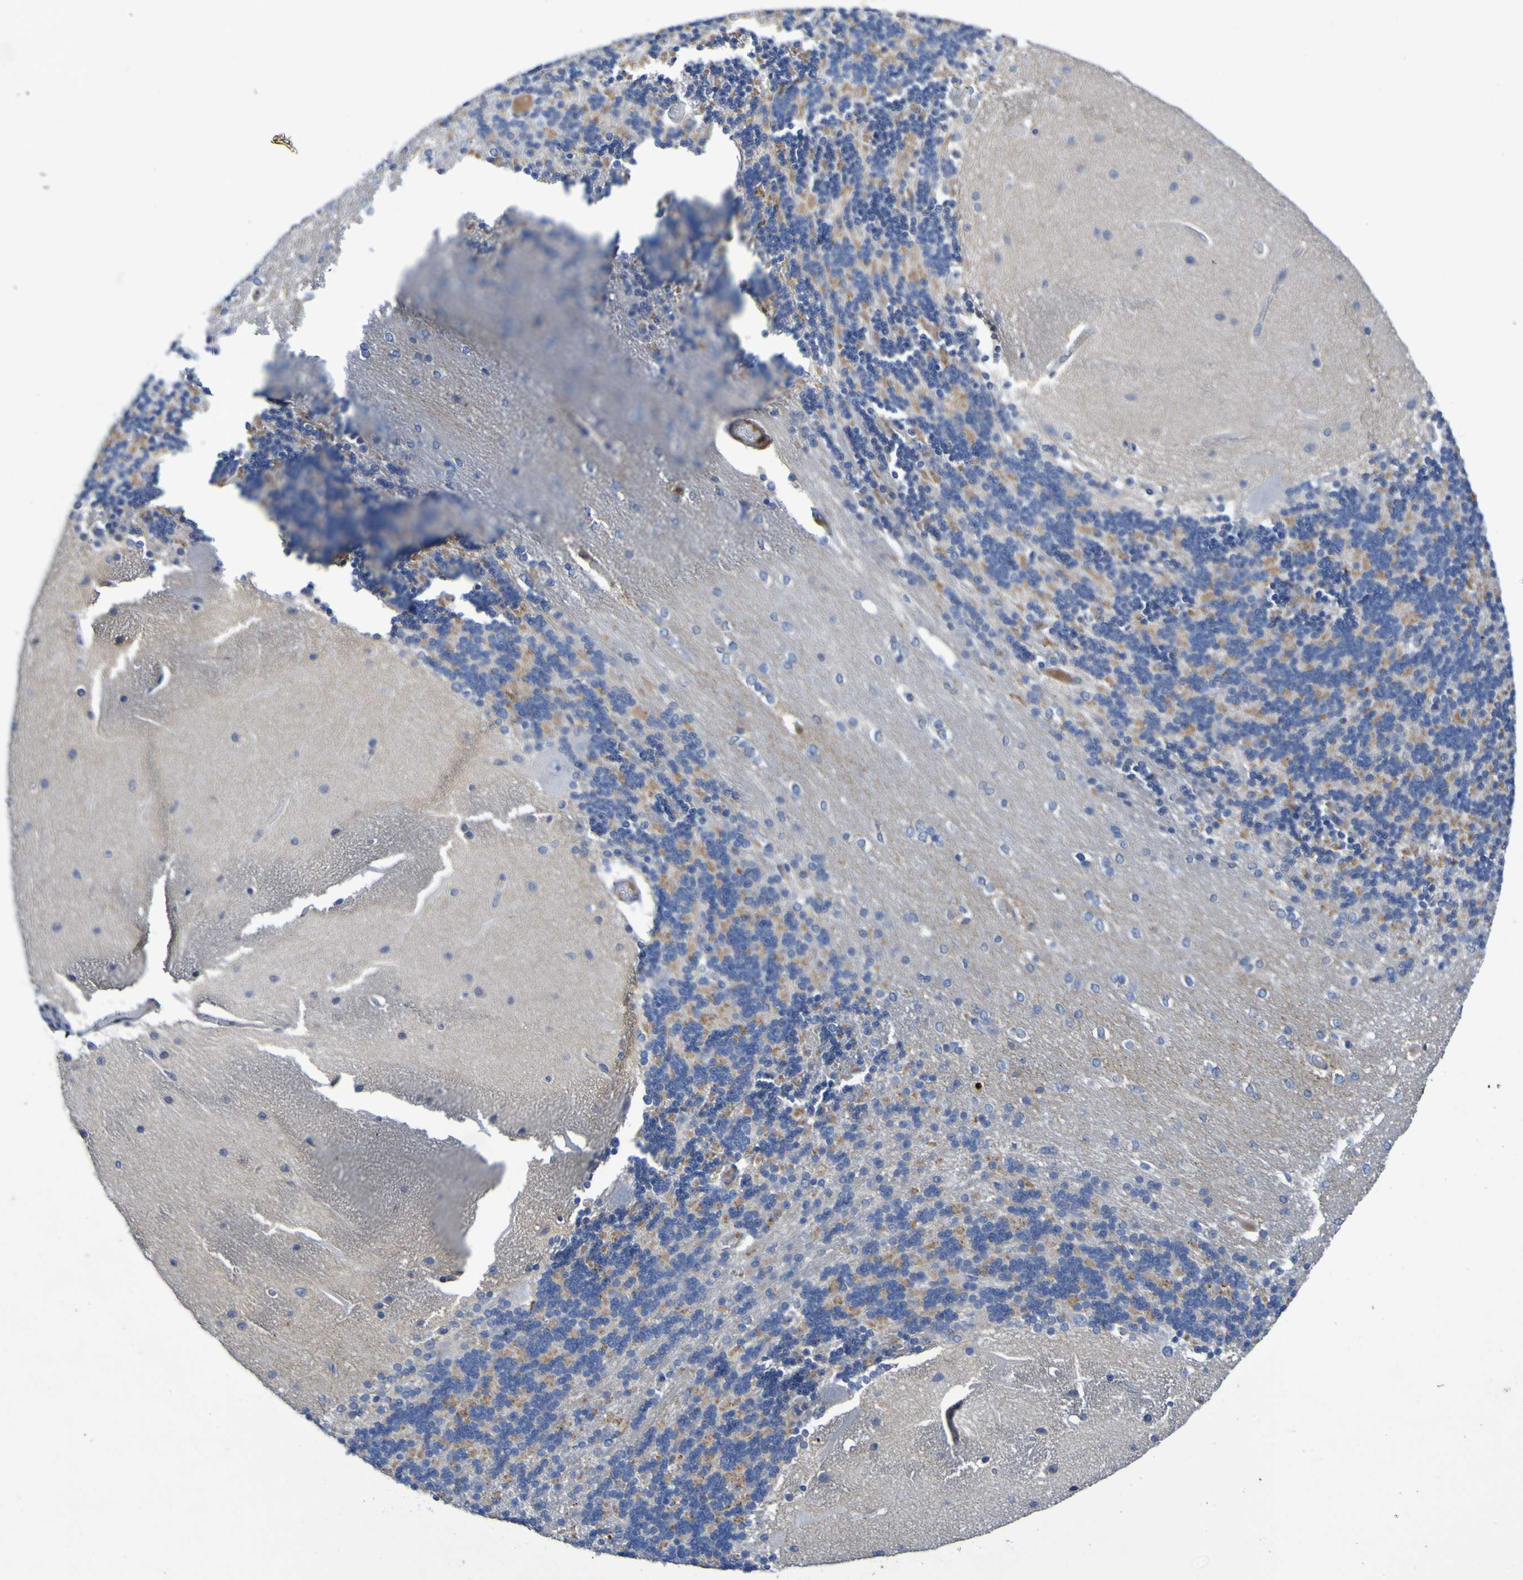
{"staining": {"intensity": "moderate", "quantity": "25%-75%", "location": "cytoplasmic/membranous"}, "tissue": "cerebellum", "cell_type": "Cells in granular layer", "image_type": "normal", "snomed": [{"axis": "morphology", "description": "Normal tissue, NOS"}, {"axis": "topography", "description": "Cerebellum"}], "caption": "An IHC image of unremarkable tissue is shown. Protein staining in brown highlights moderate cytoplasmic/membranous positivity in cerebellum within cells in granular layer. (brown staining indicates protein expression, while blue staining denotes nuclei).", "gene": "C11orf24", "patient": {"sex": "female", "age": 54}}